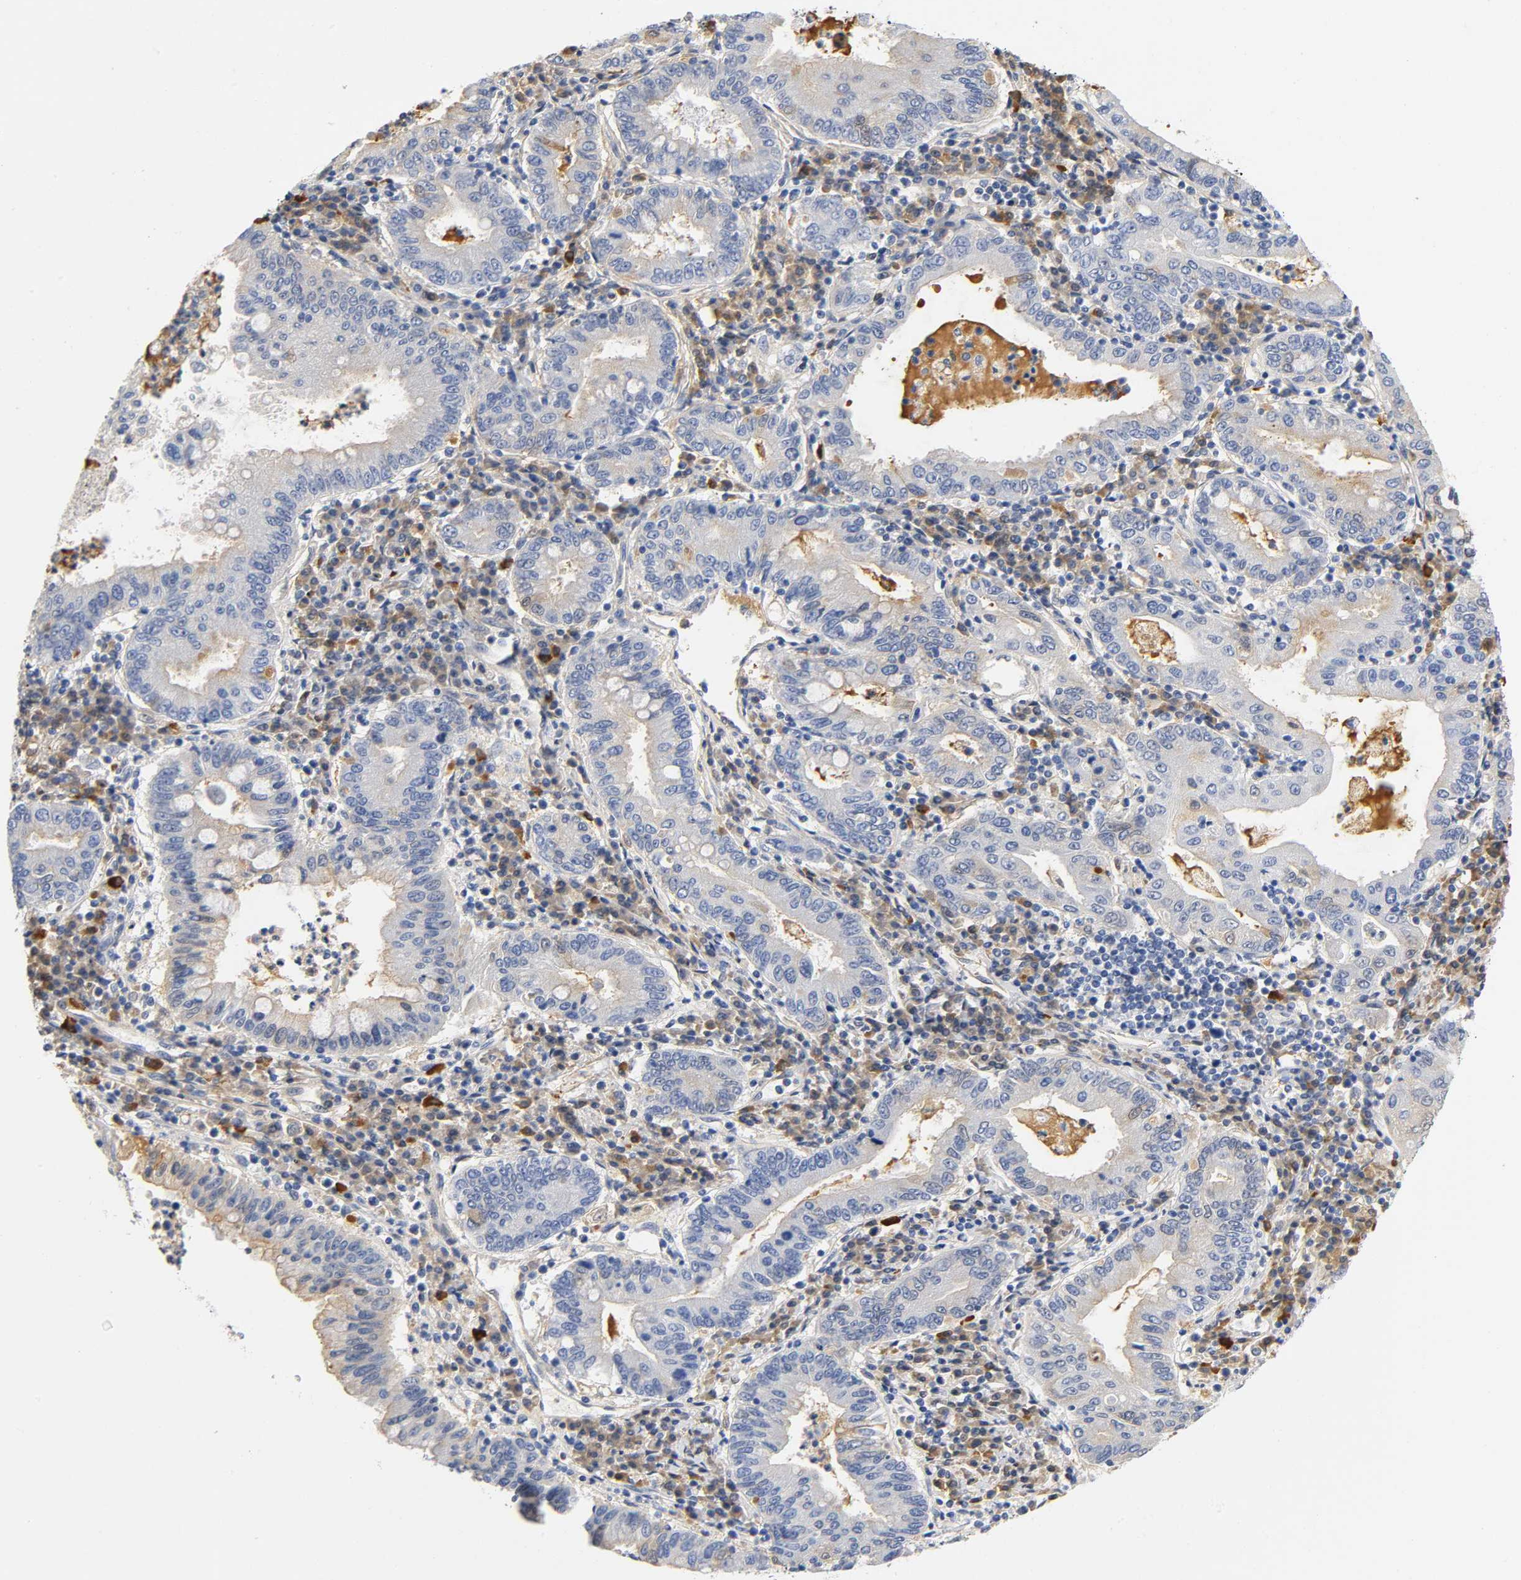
{"staining": {"intensity": "weak", "quantity": "<25%", "location": "cytoplasmic/membranous"}, "tissue": "stomach cancer", "cell_type": "Tumor cells", "image_type": "cancer", "snomed": [{"axis": "morphology", "description": "Normal tissue, NOS"}, {"axis": "morphology", "description": "Adenocarcinoma, NOS"}, {"axis": "topography", "description": "Esophagus"}, {"axis": "topography", "description": "Stomach, upper"}, {"axis": "topography", "description": "Peripheral nerve tissue"}], "caption": "IHC of human stomach adenocarcinoma demonstrates no expression in tumor cells.", "gene": "TNC", "patient": {"sex": "male", "age": 62}}